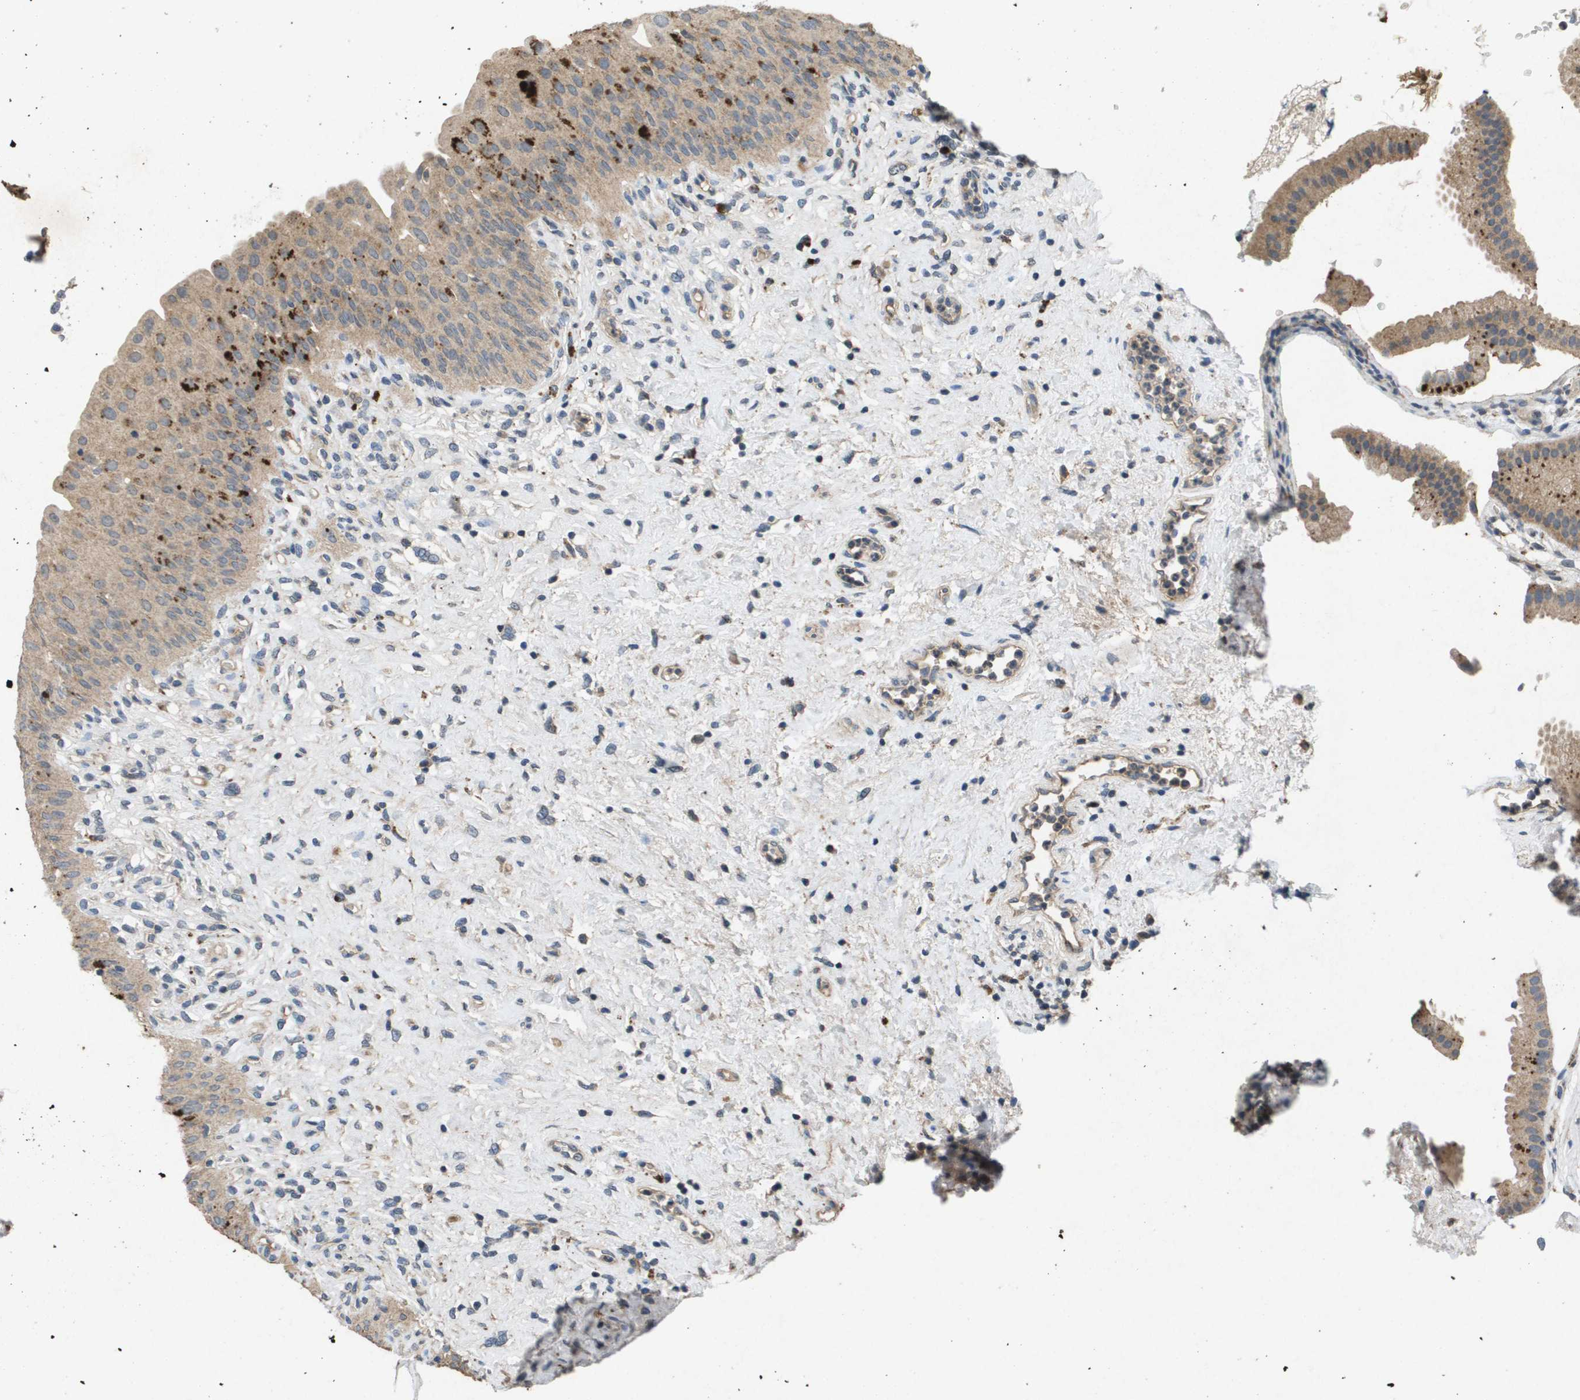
{"staining": {"intensity": "moderate", "quantity": ">75%", "location": "cytoplasmic/membranous"}, "tissue": "urinary bladder", "cell_type": "Urothelial cells", "image_type": "normal", "snomed": [{"axis": "morphology", "description": "Normal tissue, NOS"}, {"axis": "topography", "description": "Urinary bladder"}], "caption": "High-power microscopy captured an IHC micrograph of unremarkable urinary bladder, revealing moderate cytoplasmic/membranous positivity in approximately >75% of urothelial cells.", "gene": "PROC", "patient": {"sex": "male", "age": 46}}